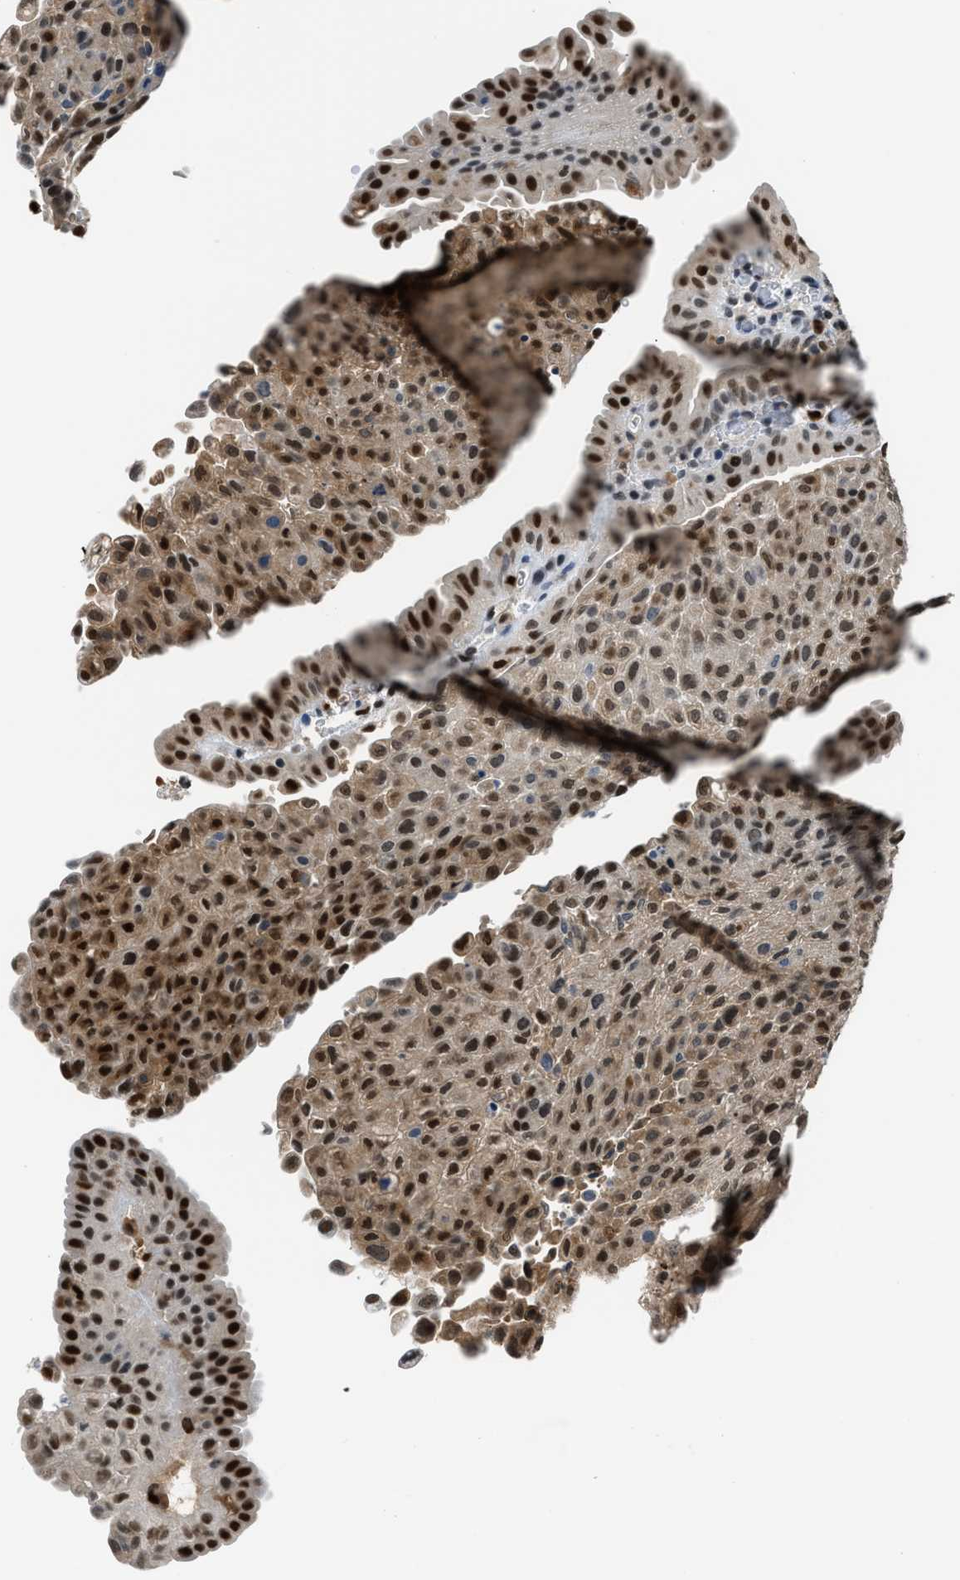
{"staining": {"intensity": "moderate", "quantity": ">75%", "location": "nuclear"}, "tissue": "urothelial cancer", "cell_type": "Tumor cells", "image_type": "cancer", "snomed": [{"axis": "morphology", "description": "Urothelial carcinoma, Low grade"}, {"axis": "morphology", "description": "Urothelial carcinoma, High grade"}, {"axis": "topography", "description": "Urinary bladder"}], "caption": "Immunohistochemistry (IHC) staining of urothelial carcinoma (high-grade), which shows medium levels of moderate nuclear staining in about >75% of tumor cells indicating moderate nuclear protein positivity. The staining was performed using DAB (3,3'-diaminobenzidine) (brown) for protein detection and nuclei were counterstained in hematoxylin (blue).", "gene": "ALX1", "patient": {"sex": "male", "age": 35}}